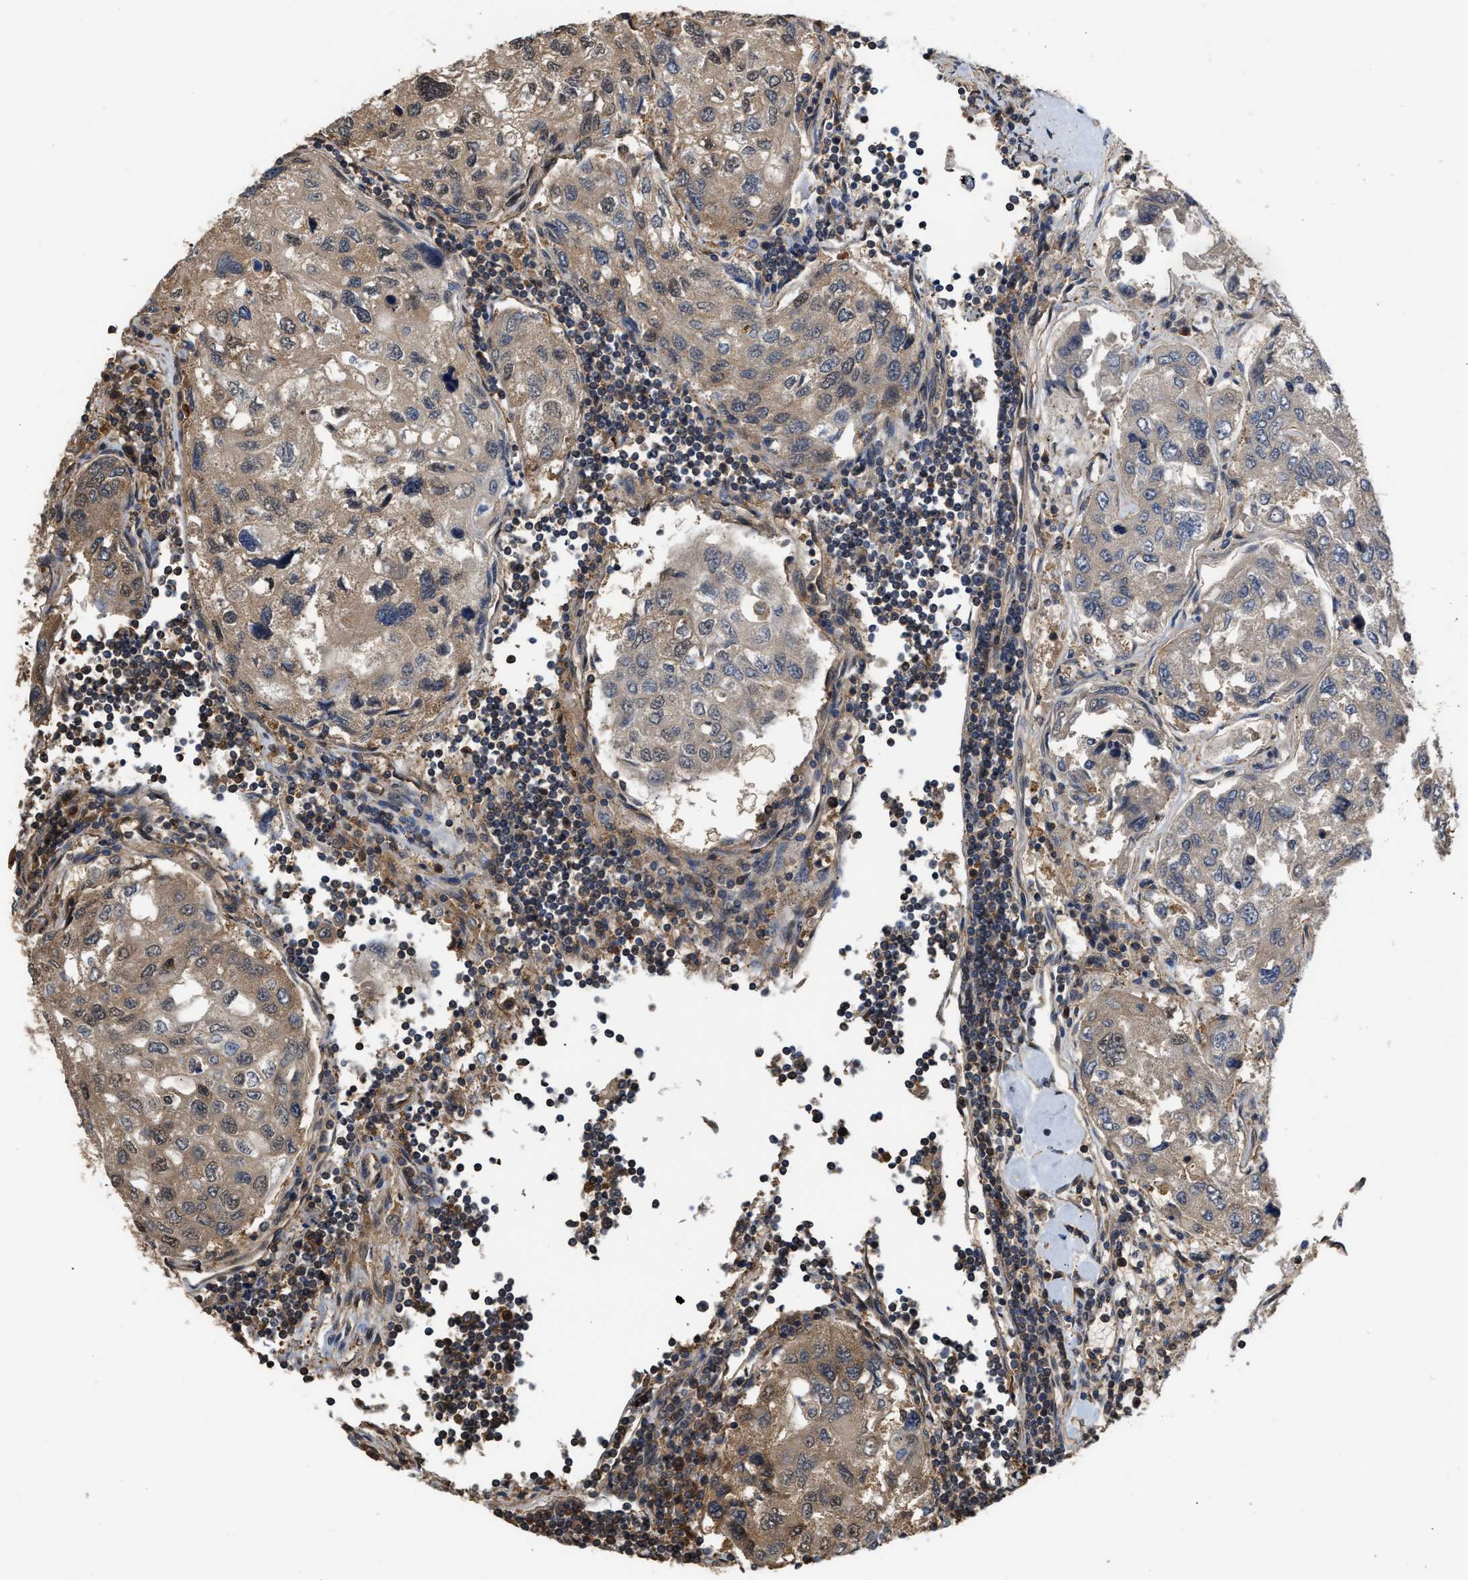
{"staining": {"intensity": "weak", "quantity": "25%-75%", "location": "cytoplasmic/membranous,nuclear"}, "tissue": "urothelial cancer", "cell_type": "Tumor cells", "image_type": "cancer", "snomed": [{"axis": "morphology", "description": "Urothelial carcinoma, High grade"}, {"axis": "topography", "description": "Lymph node"}, {"axis": "topography", "description": "Urinary bladder"}], "caption": "An immunohistochemistry photomicrograph of neoplastic tissue is shown. Protein staining in brown labels weak cytoplasmic/membranous and nuclear positivity in high-grade urothelial carcinoma within tumor cells.", "gene": "SCAI", "patient": {"sex": "male", "age": 51}}